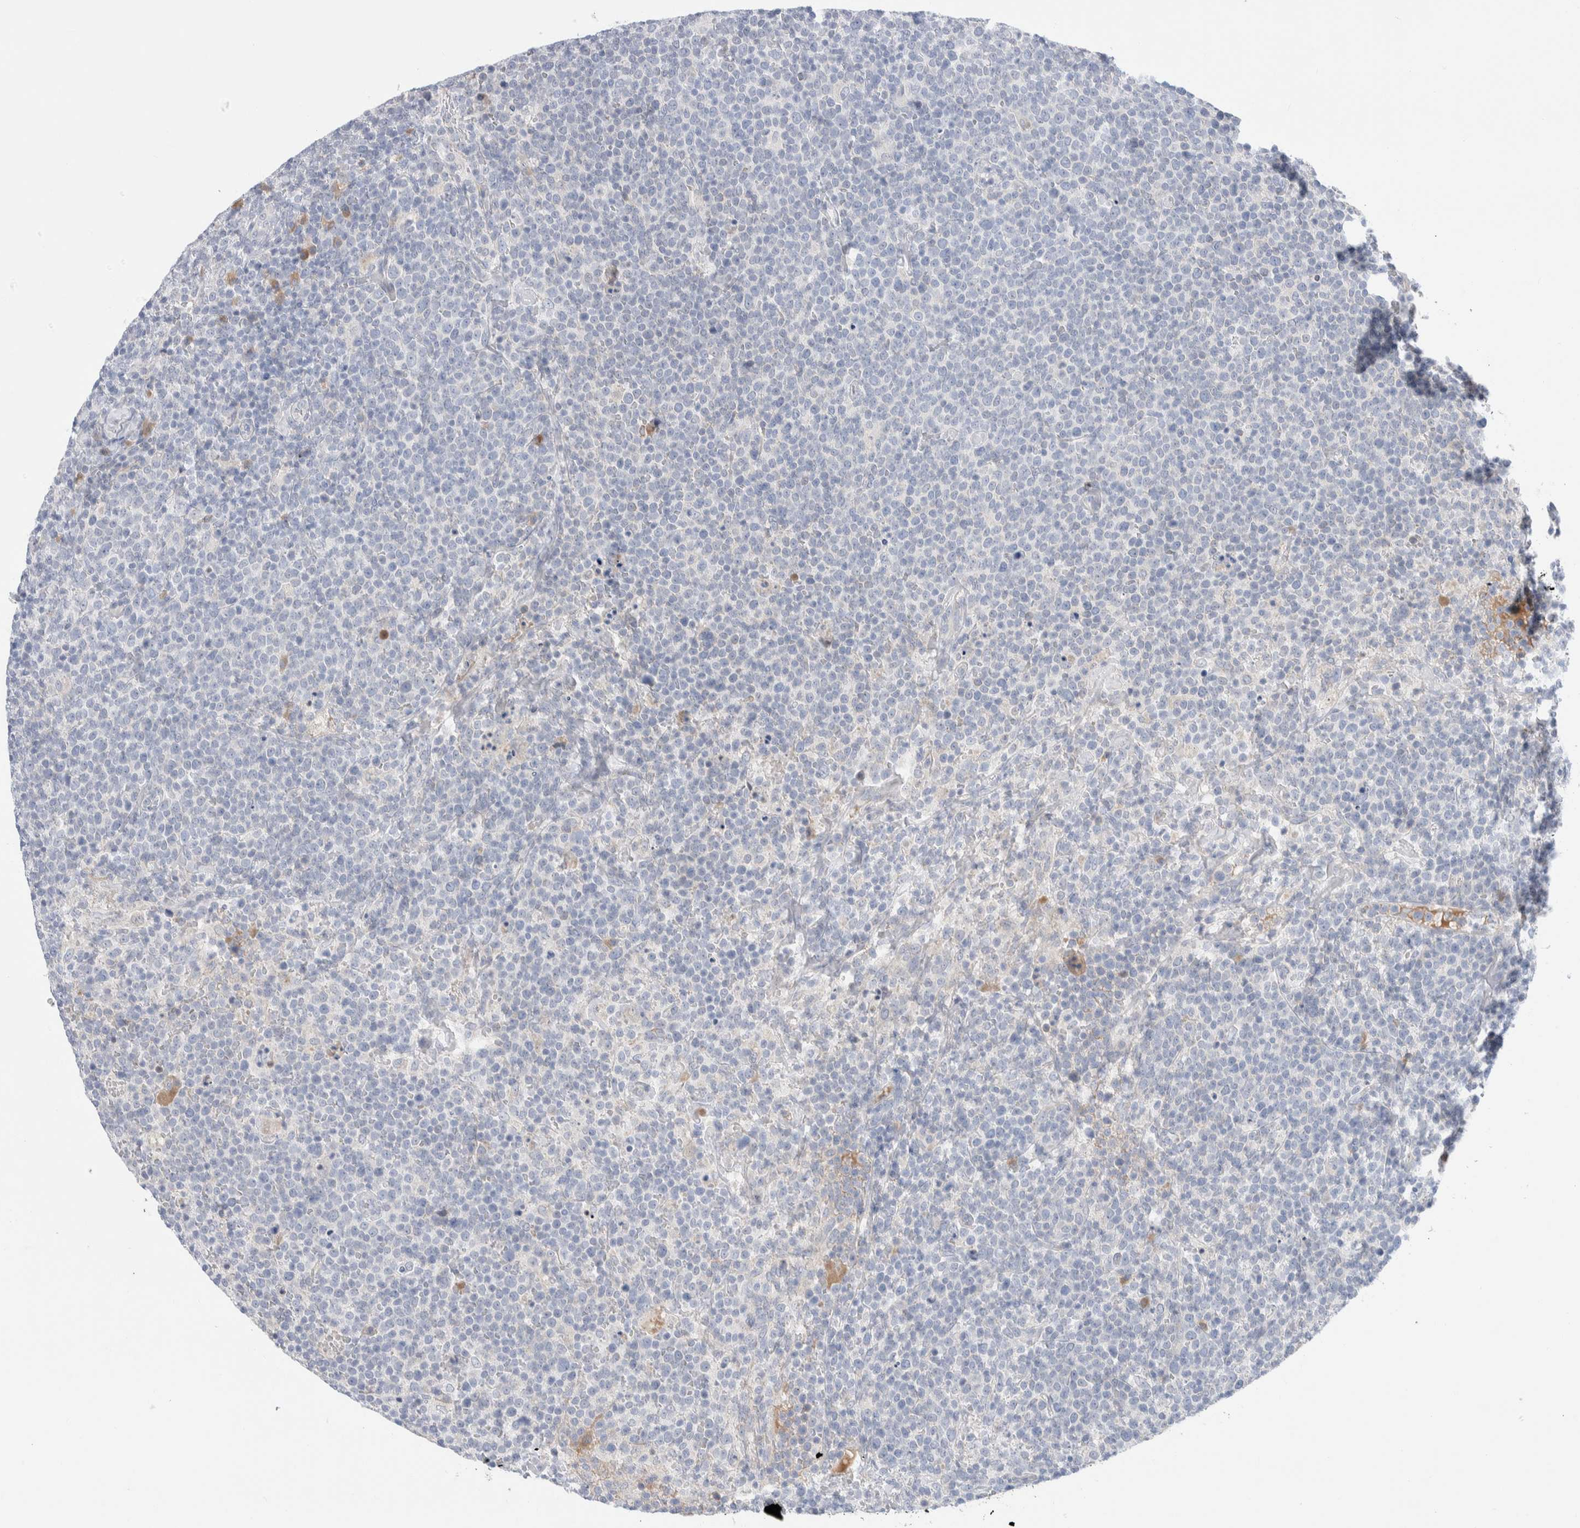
{"staining": {"intensity": "negative", "quantity": "none", "location": "none"}, "tissue": "lymphoma", "cell_type": "Tumor cells", "image_type": "cancer", "snomed": [{"axis": "morphology", "description": "Malignant lymphoma, non-Hodgkin's type, High grade"}, {"axis": "topography", "description": "Lymph node"}], "caption": "A micrograph of human high-grade malignant lymphoma, non-Hodgkin's type is negative for staining in tumor cells.", "gene": "RUSF1", "patient": {"sex": "male", "age": 61}}